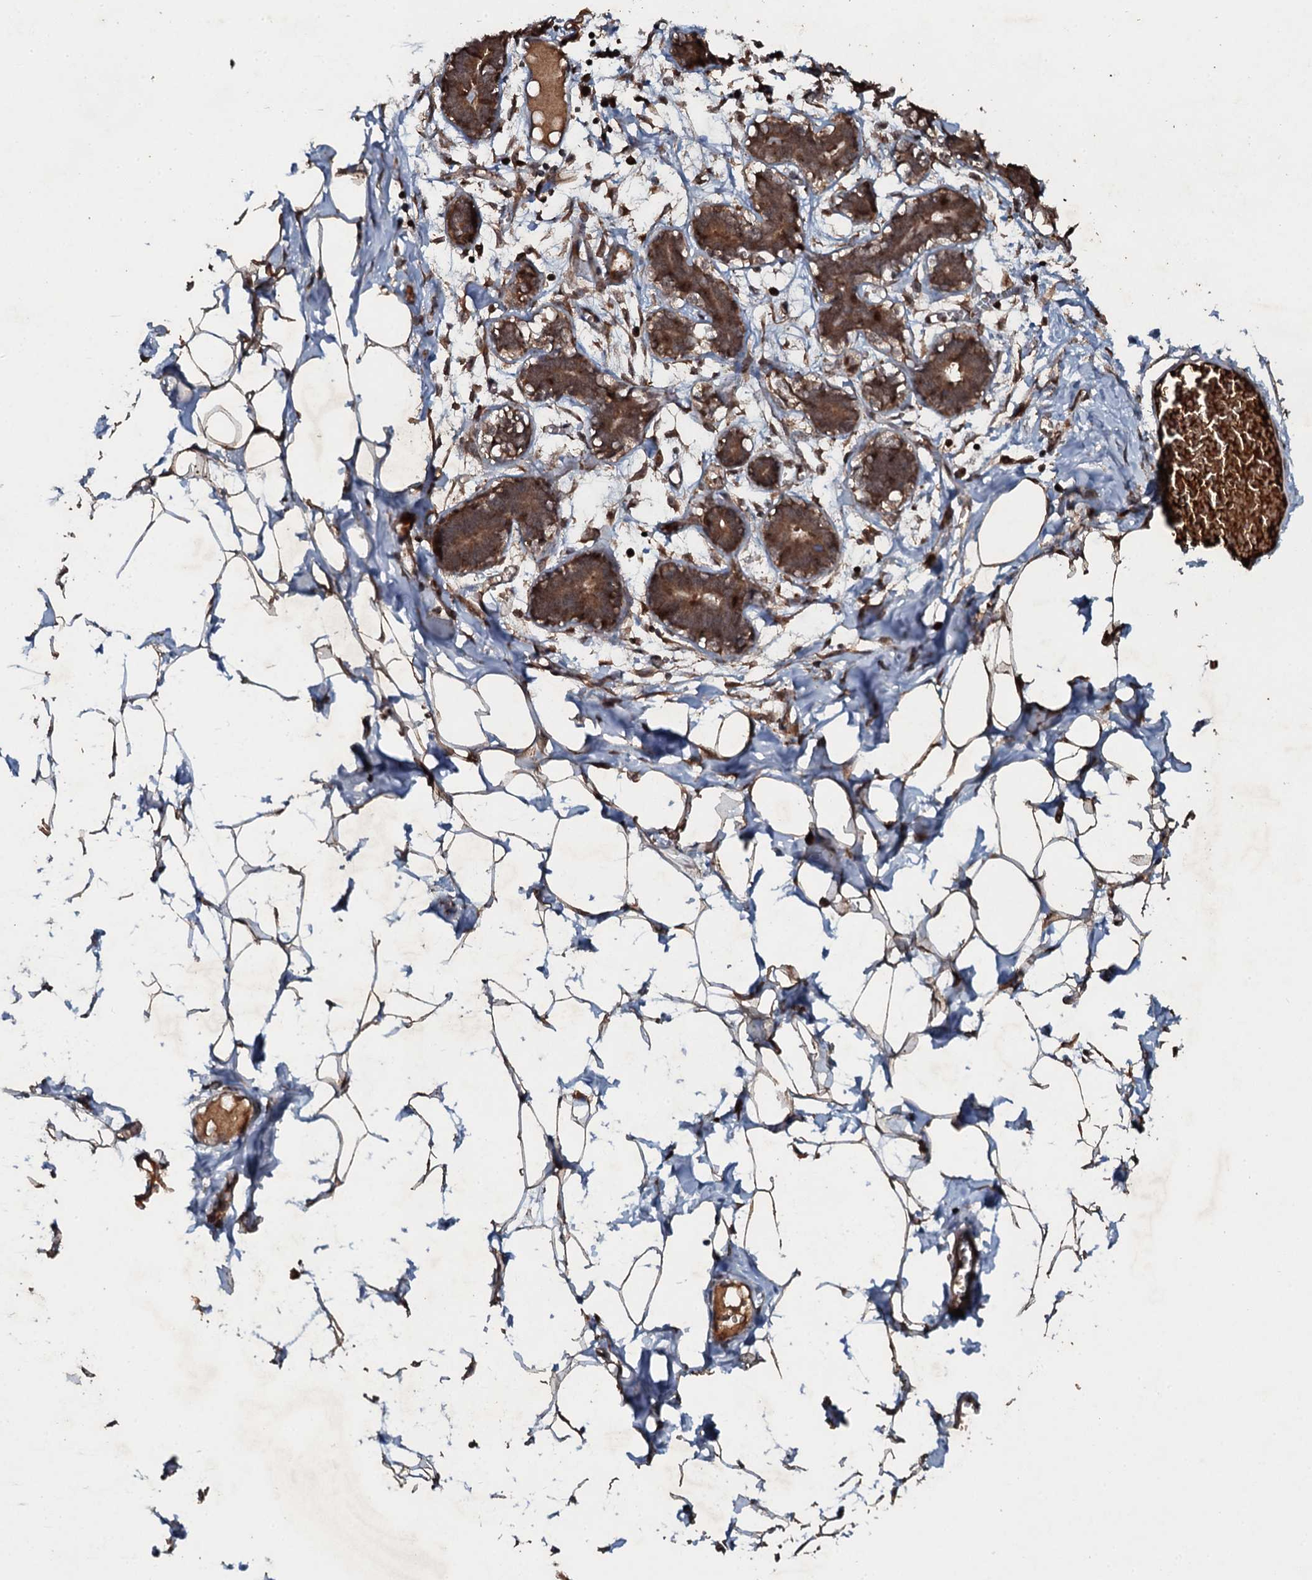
{"staining": {"intensity": "weak", "quantity": "25%-75%", "location": "cytoplasmic/membranous"}, "tissue": "breast", "cell_type": "Adipocytes", "image_type": "normal", "snomed": [{"axis": "morphology", "description": "Normal tissue, NOS"}, {"axis": "topography", "description": "Breast"}], "caption": "Breast stained with immunohistochemistry (IHC) reveals weak cytoplasmic/membranous expression in approximately 25%-75% of adipocytes.", "gene": "ADGRG3", "patient": {"sex": "female", "age": 27}}